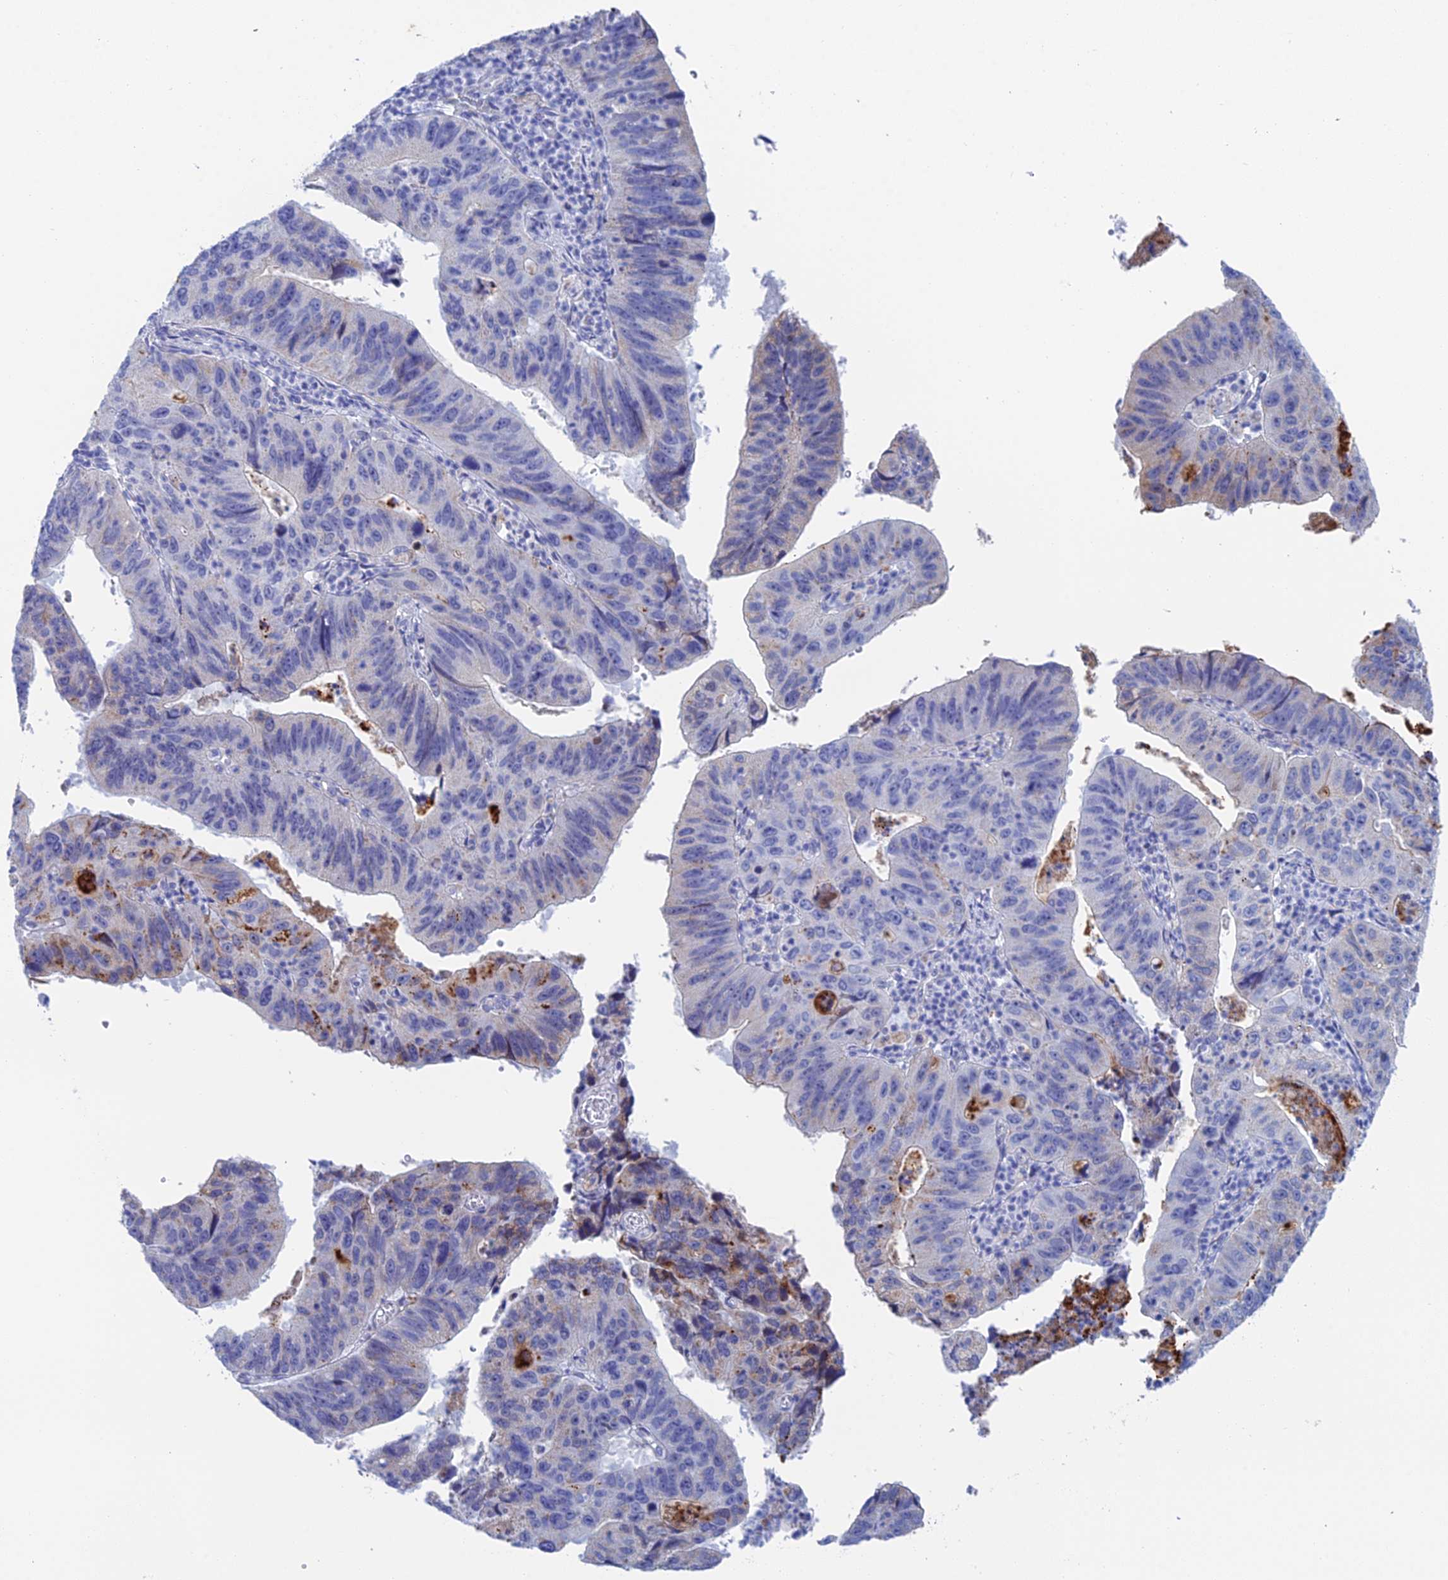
{"staining": {"intensity": "negative", "quantity": "none", "location": "none"}, "tissue": "stomach cancer", "cell_type": "Tumor cells", "image_type": "cancer", "snomed": [{"axis": "morphology", "description": "Adenocarcinoma, NOS"}, {"axis": "topography", "description": "Stomach"}], "caption": "IHC photomicrograph of neoplastic tissue: human stomach adenocarcinoma stained with DAB exhibits no significant protein expression in tumor cells. (DAB IHC, high magnification).", "gene": "CFAP210", "patient": {"sex": "male", "age": 59}}